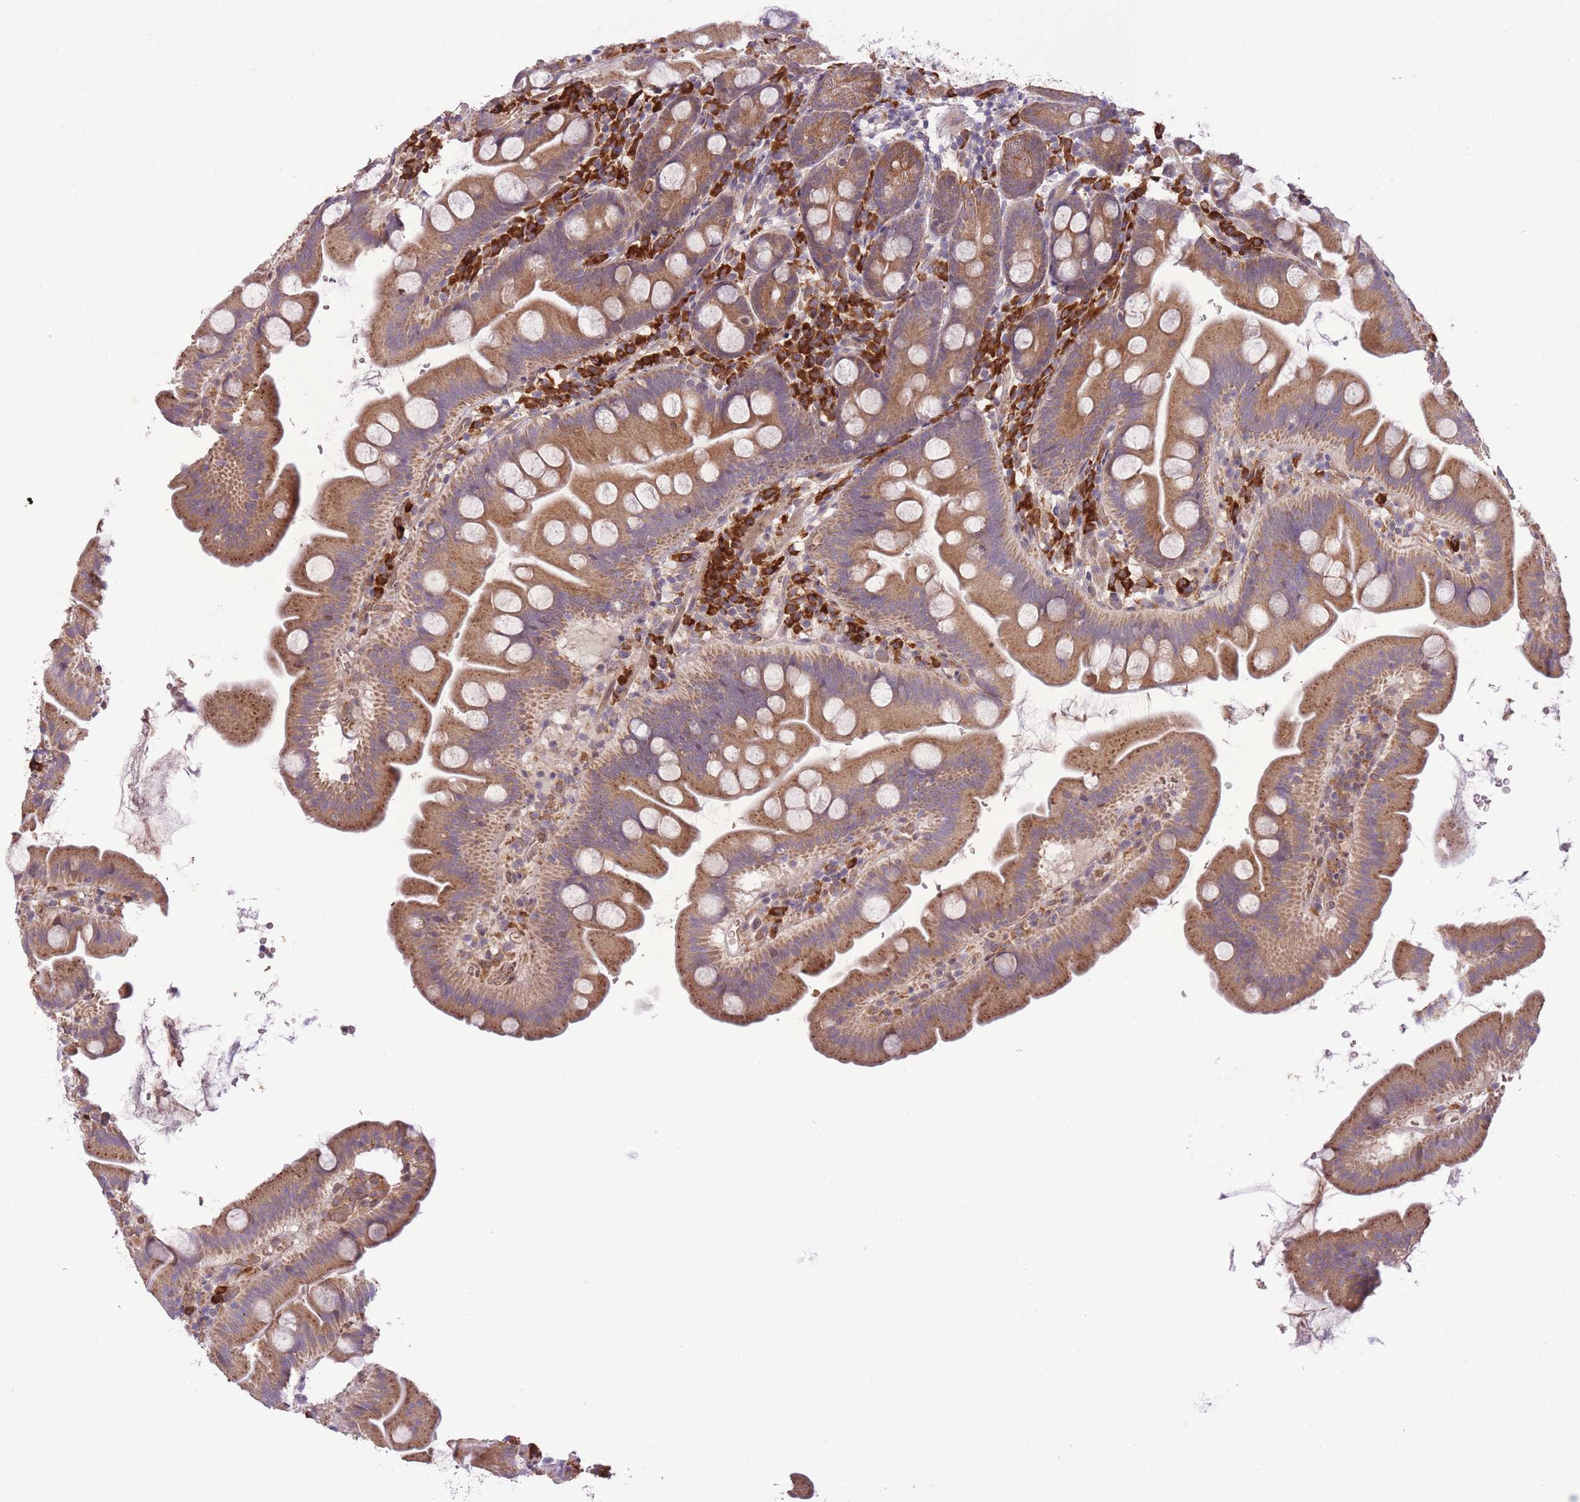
{"staining": {"intensity": "moderate", "quantity": ">75%", "location": "cytoplasmic/membranous"}, "tissue": "small intestine", "cell_type": "Glandular cells", "image_type": "normal", "snomed": [{"axis": "morphology", "description": "Normal tissue, NOS"}, {"axis": "topography", "description": "Small intestine"}], "caption": "Immunohistochemical staining of benign small intestine shows >75% levels of moderate cytoplasmic/membranous protein positivity in about >75% of glandular cells.", "gene": "POLR3F", "patient": {"sex": "female", "age": 68}}